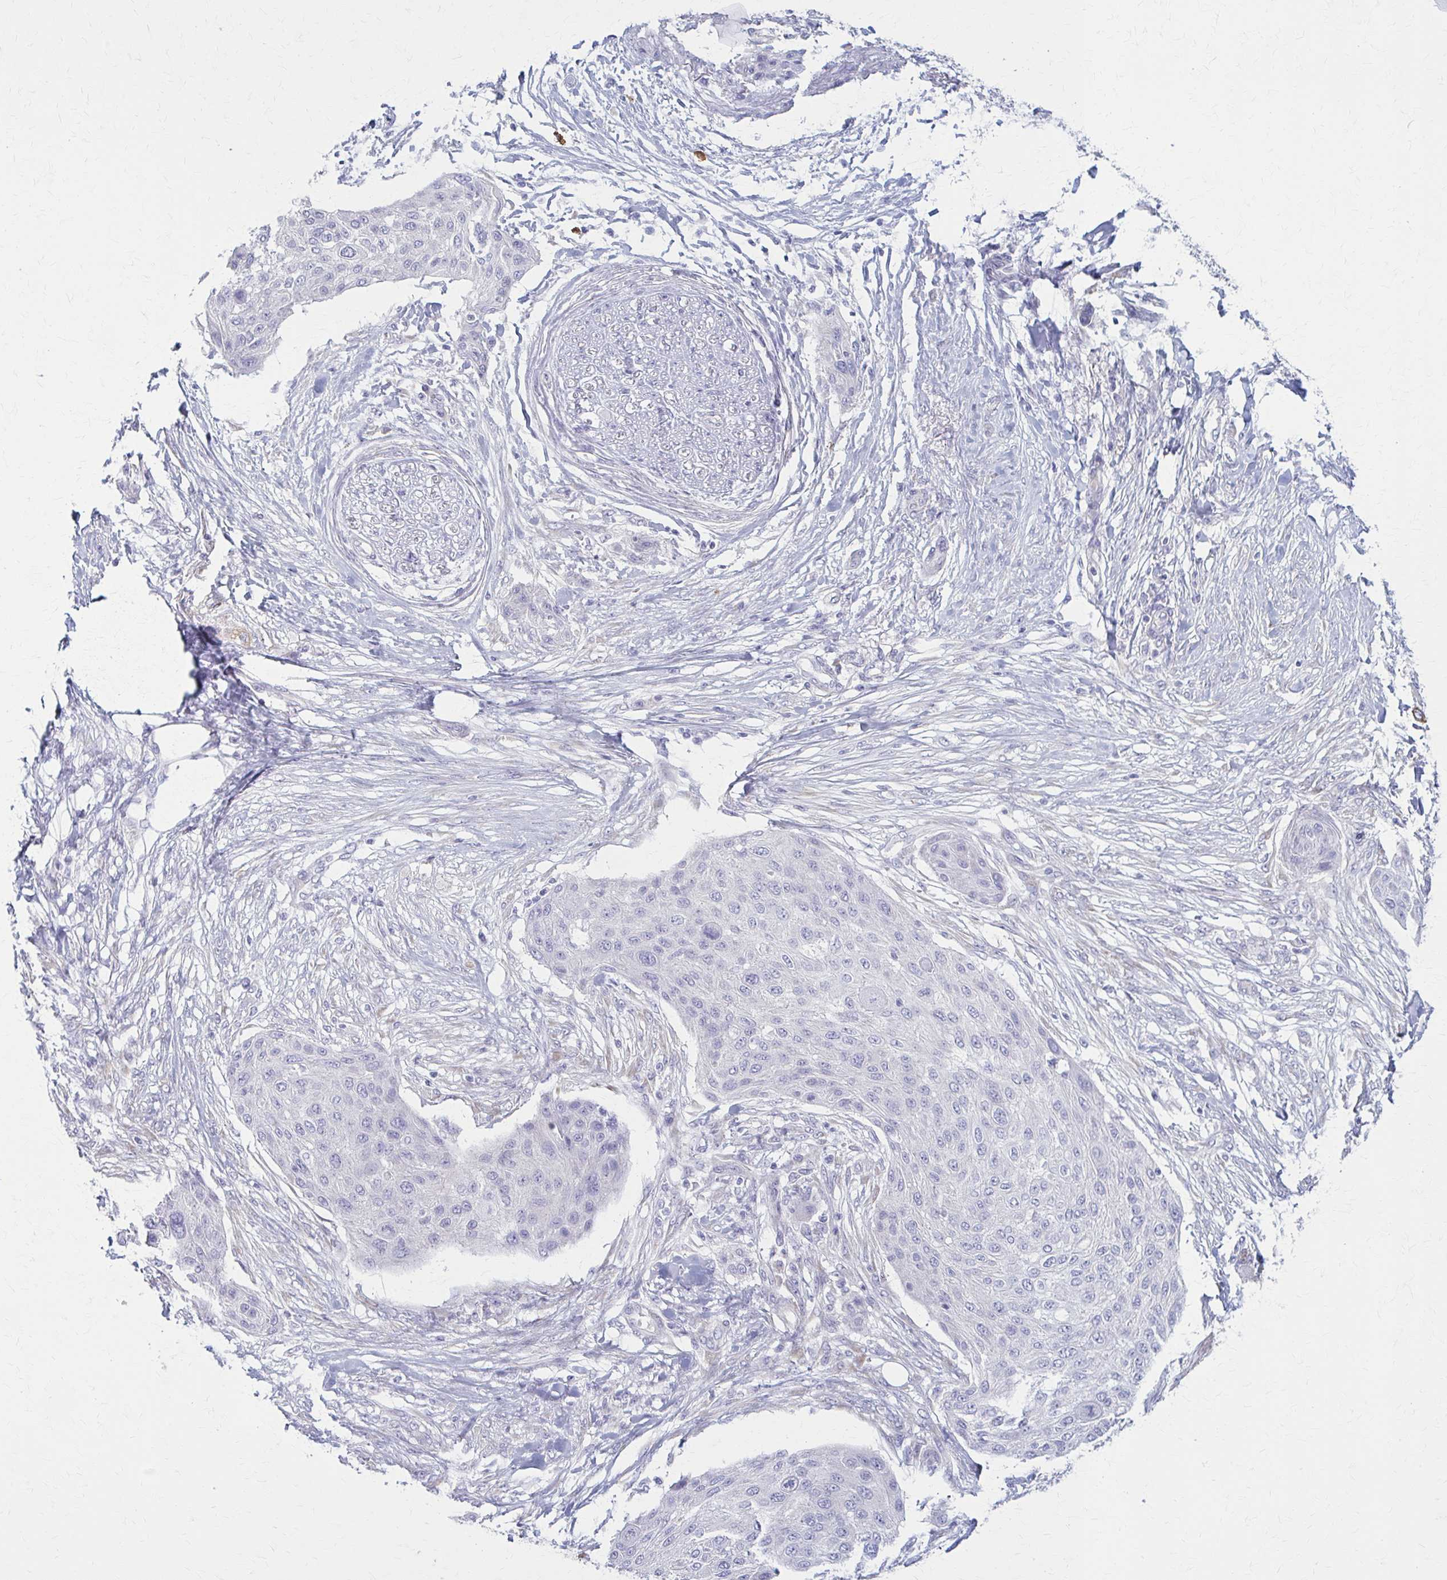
{"staining": {"intensity": "negative", "quantity": "none", "location": "none"}, "tissue": "skin cancer", "cell_type": "Tumor cells", "image_type": "cancer", "snomed": [{"axis": "morphology", "description": "Squamous cell carcinoma, NOS"}, {"axis": "topography", "description": "Skin"}], "caption": "Skin cancer (squamous cell carcinoma) stained for a protein using IHC demonstrates no expression tumor cells.", "gene": "PRKRA", "patient": {"sex": "female", "age": 87}}